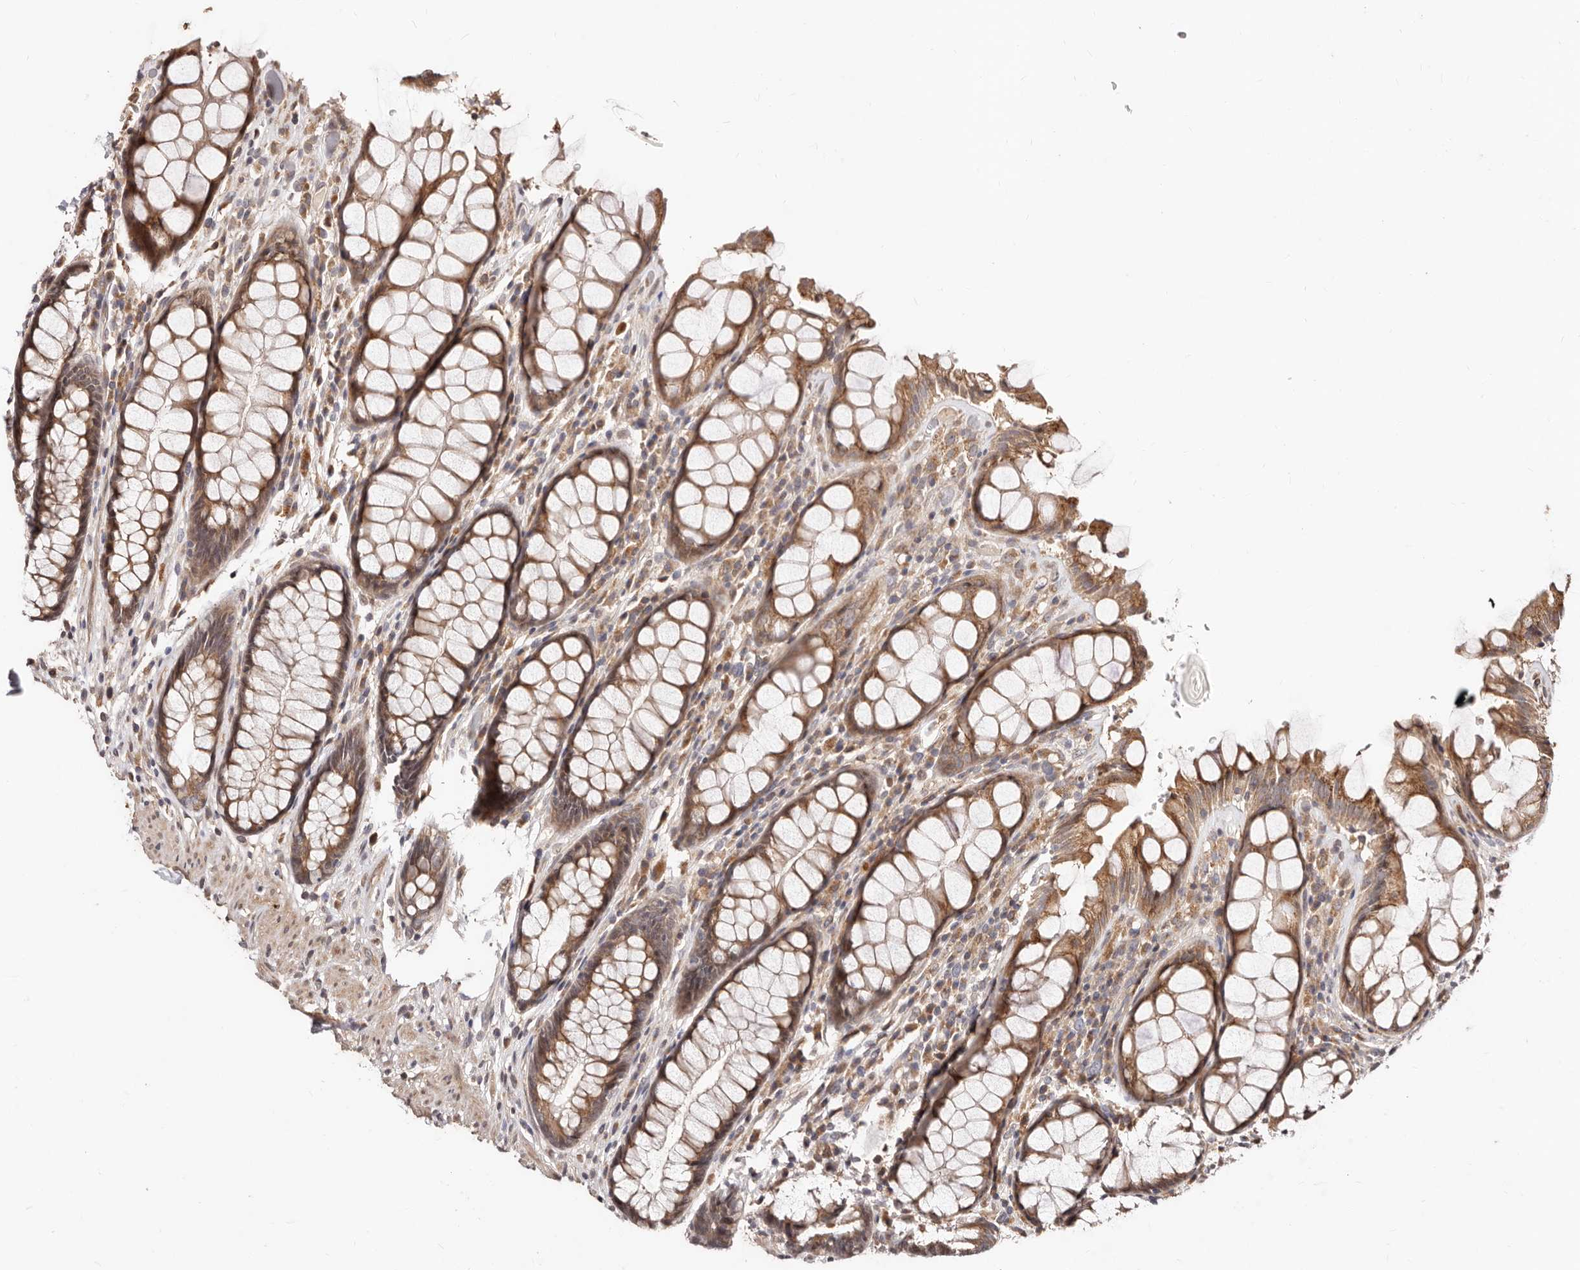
{"staining": {"intensity": "moderate", "quantity": ">75%", "location": "cytoplasmic/membranous"}, "tissue": "rectum", "cell_type": "Glandular cells", "image_type": "normal", "snomed": [{"axis": "morphology", "description": "Normal tissue, NOS"}, {"axis": "topography", "description": "Rectum"}], "caption": "A micrograph of rectum stained for a protein displays moderate cytoplasmic/membranous brown staining in glandular cells. The protein is stained brown, and the nuclei are stained in blue (DAB (3,3'-diaminobenzidine) IHC with brightfield microscopy, high magnification).", "gene": "APOL6", "patient": {"sex": "male", "age": 64}}